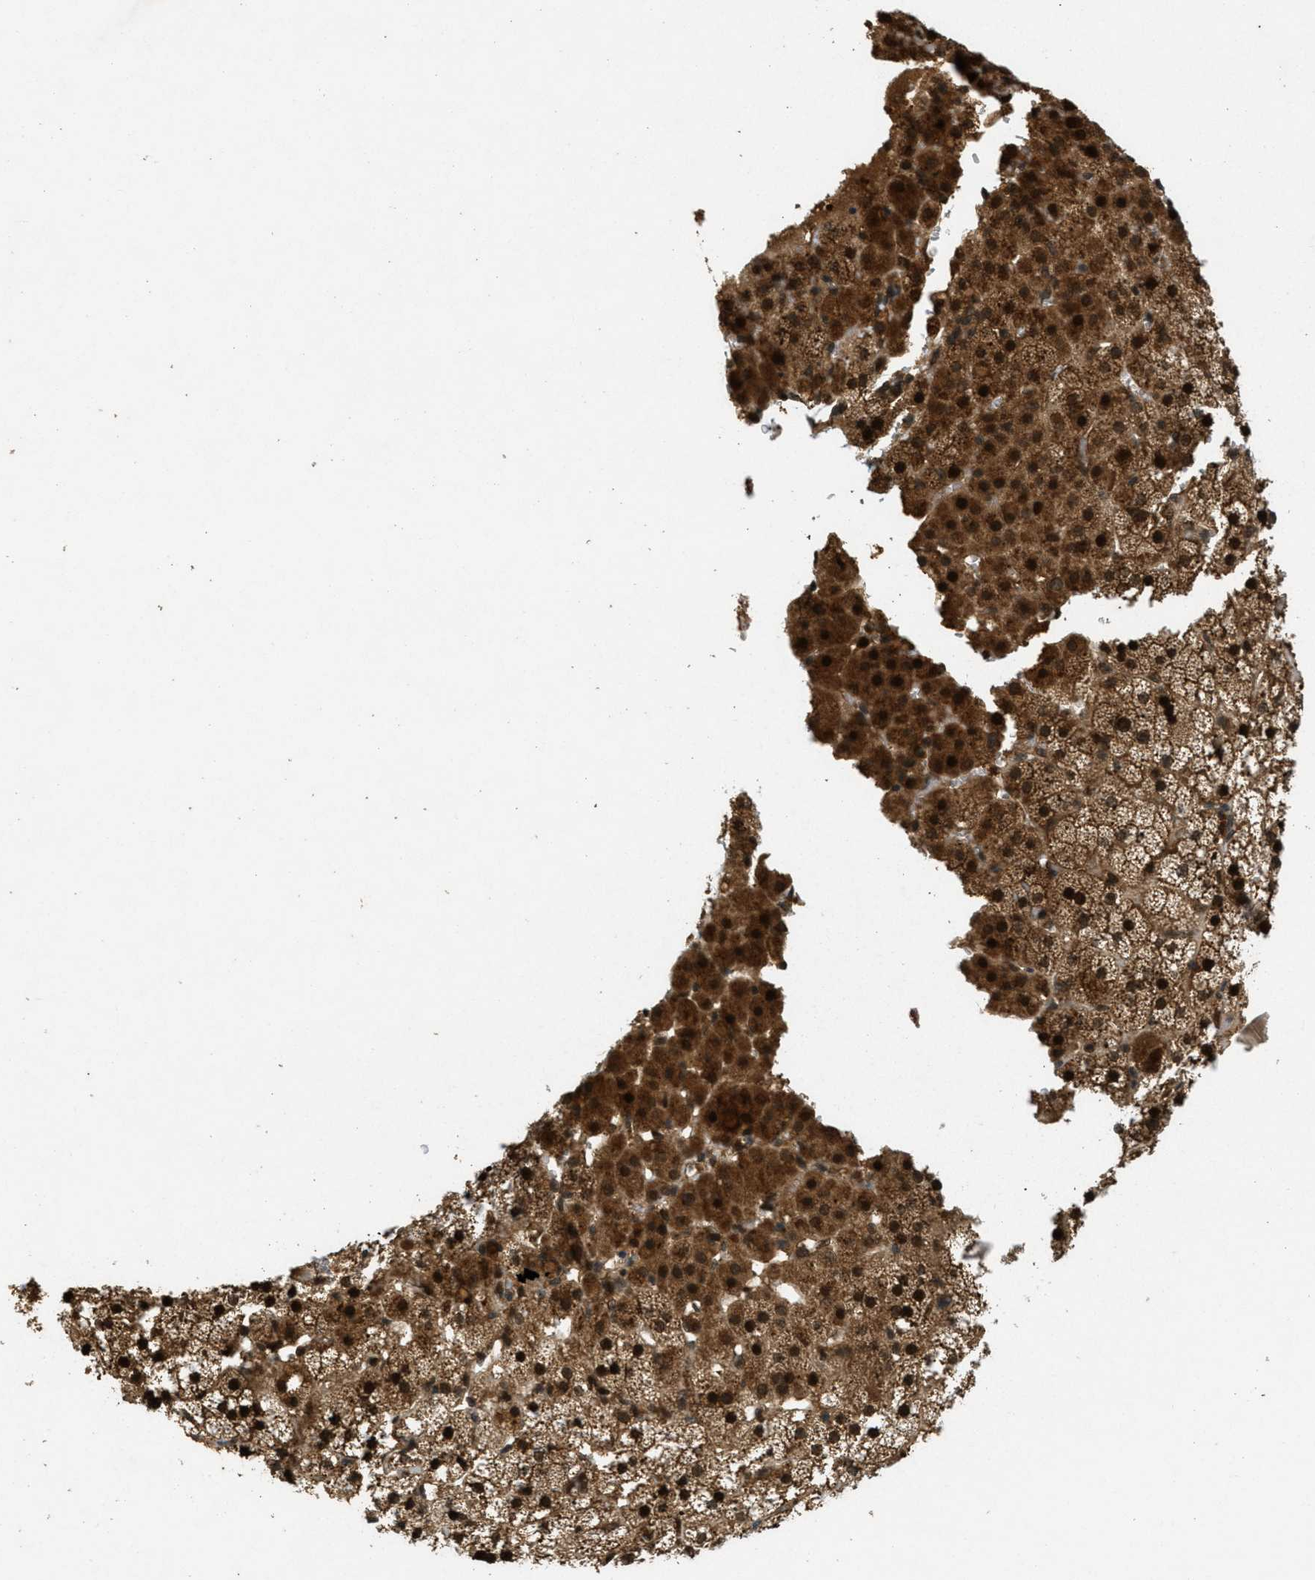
{"staining": {"intensity": "strong", "quantity": ">75%", "location": "cytoplasmic/membranous,nuclear"}, "tissue": "adrenal gland", "cell_type": "Glandular cells", "image_type": "normal", "snomed": [{"axis": "morphology", "description": "Normal tissue, NOS"}, {"axis": "topography", "description": "Adrenal gland"}], "caption": "Immunohistochemical staining of benign adrenal gland demonstrates strong cytoplasmic/membranous,nuclear protein staining in approximately >75% of glandular cells.", "gene": "ATG7", "patient": {"sex": "male", "age": 35}}